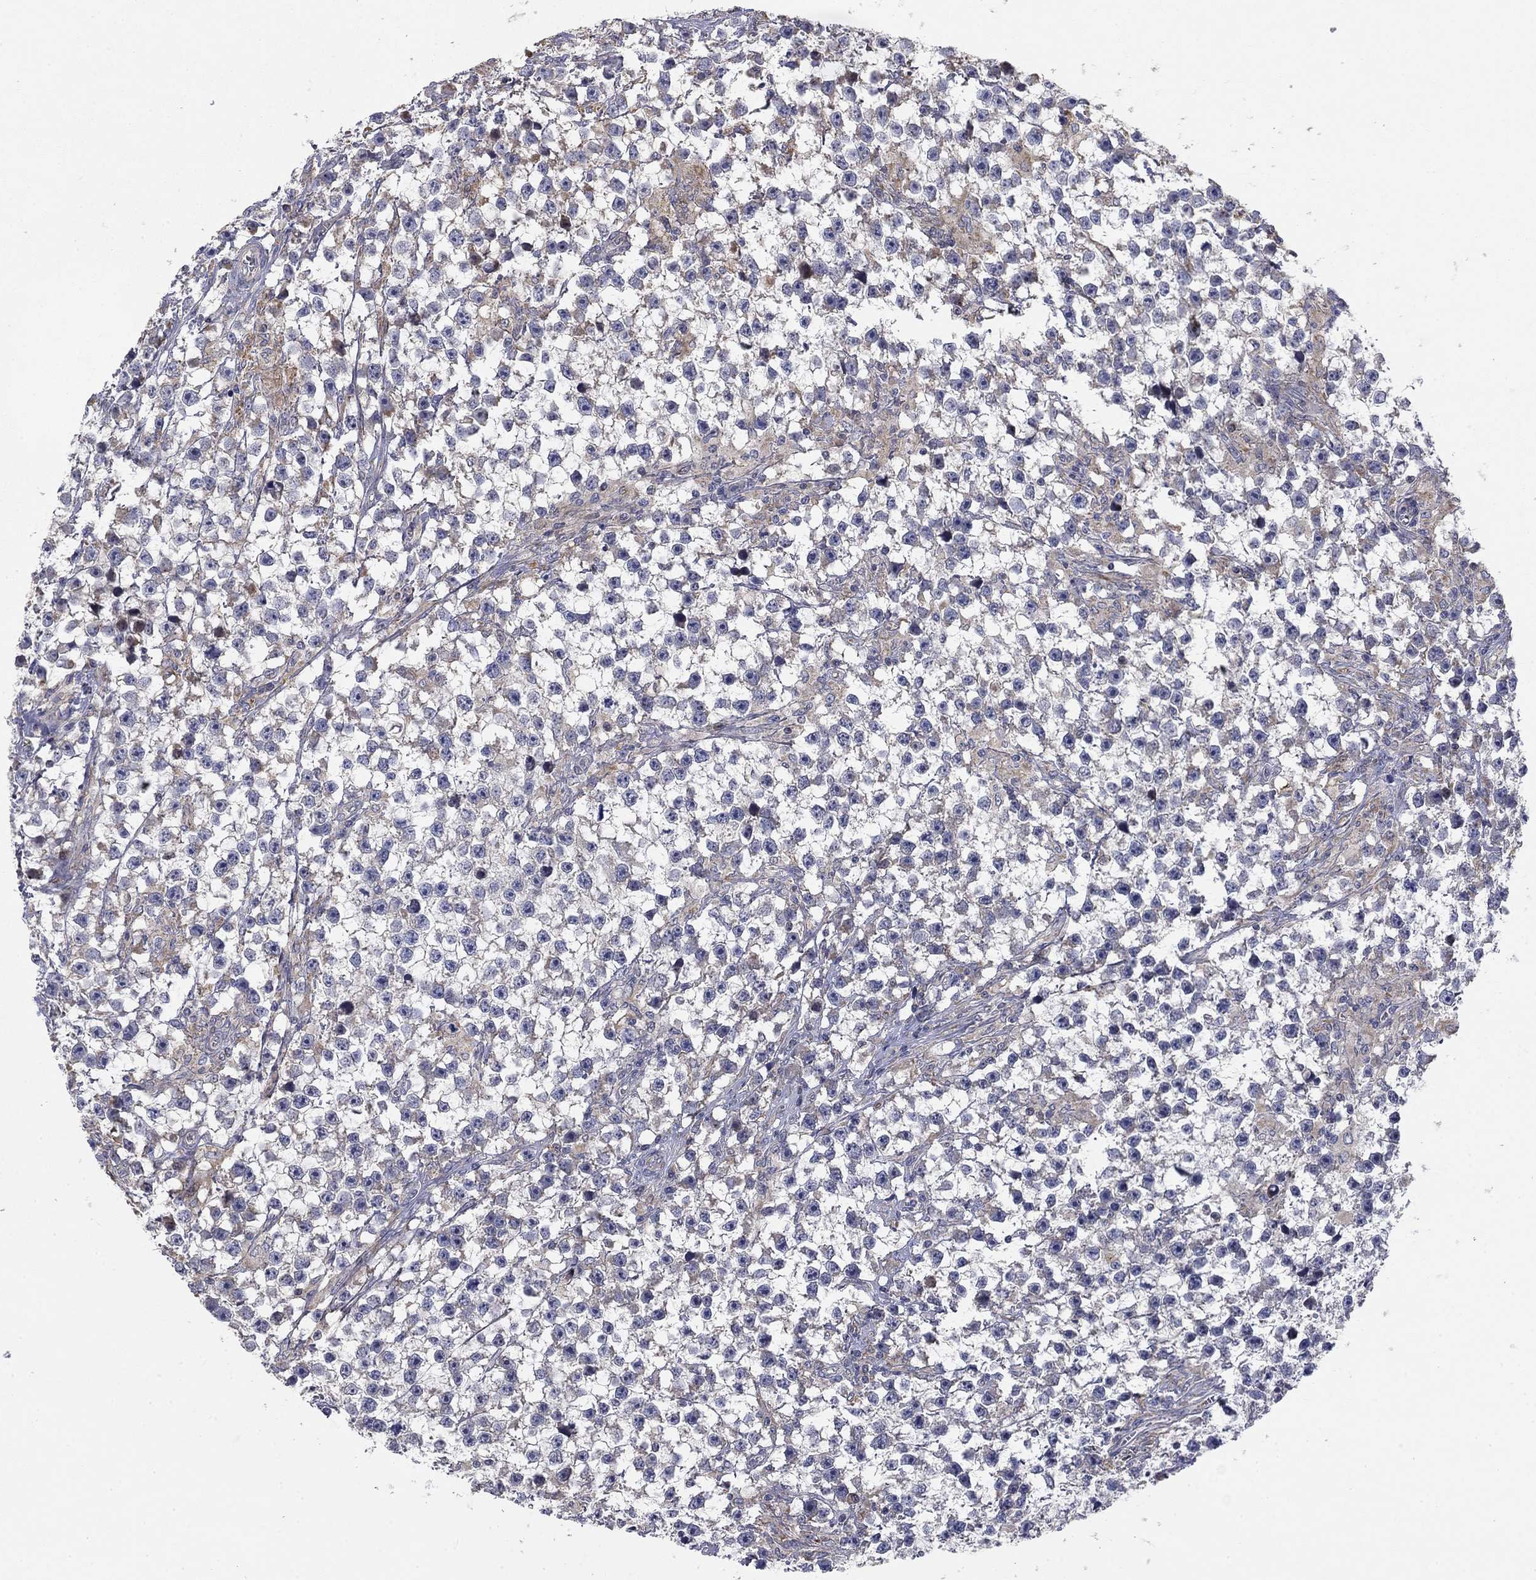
{"staining": {"intensity": "negative", "quantity": "none", "location": "none"}, "tissue": "testis cancer", "cell_type": "Tumor cells", "image_type": "cancer", "snomed": [{"axis": "morphology", "description": "Seminoma, NOS"}, {"axis": "topography", "description": "Testis"}], "caption": "DAB (3,3'-diaminobenzidine) immunohistochemical staining of human testis seminoma reveals no significant positivity in tumor cells.", "gene": "MMAA", "patient": {"sex": "male", "age": 59}}